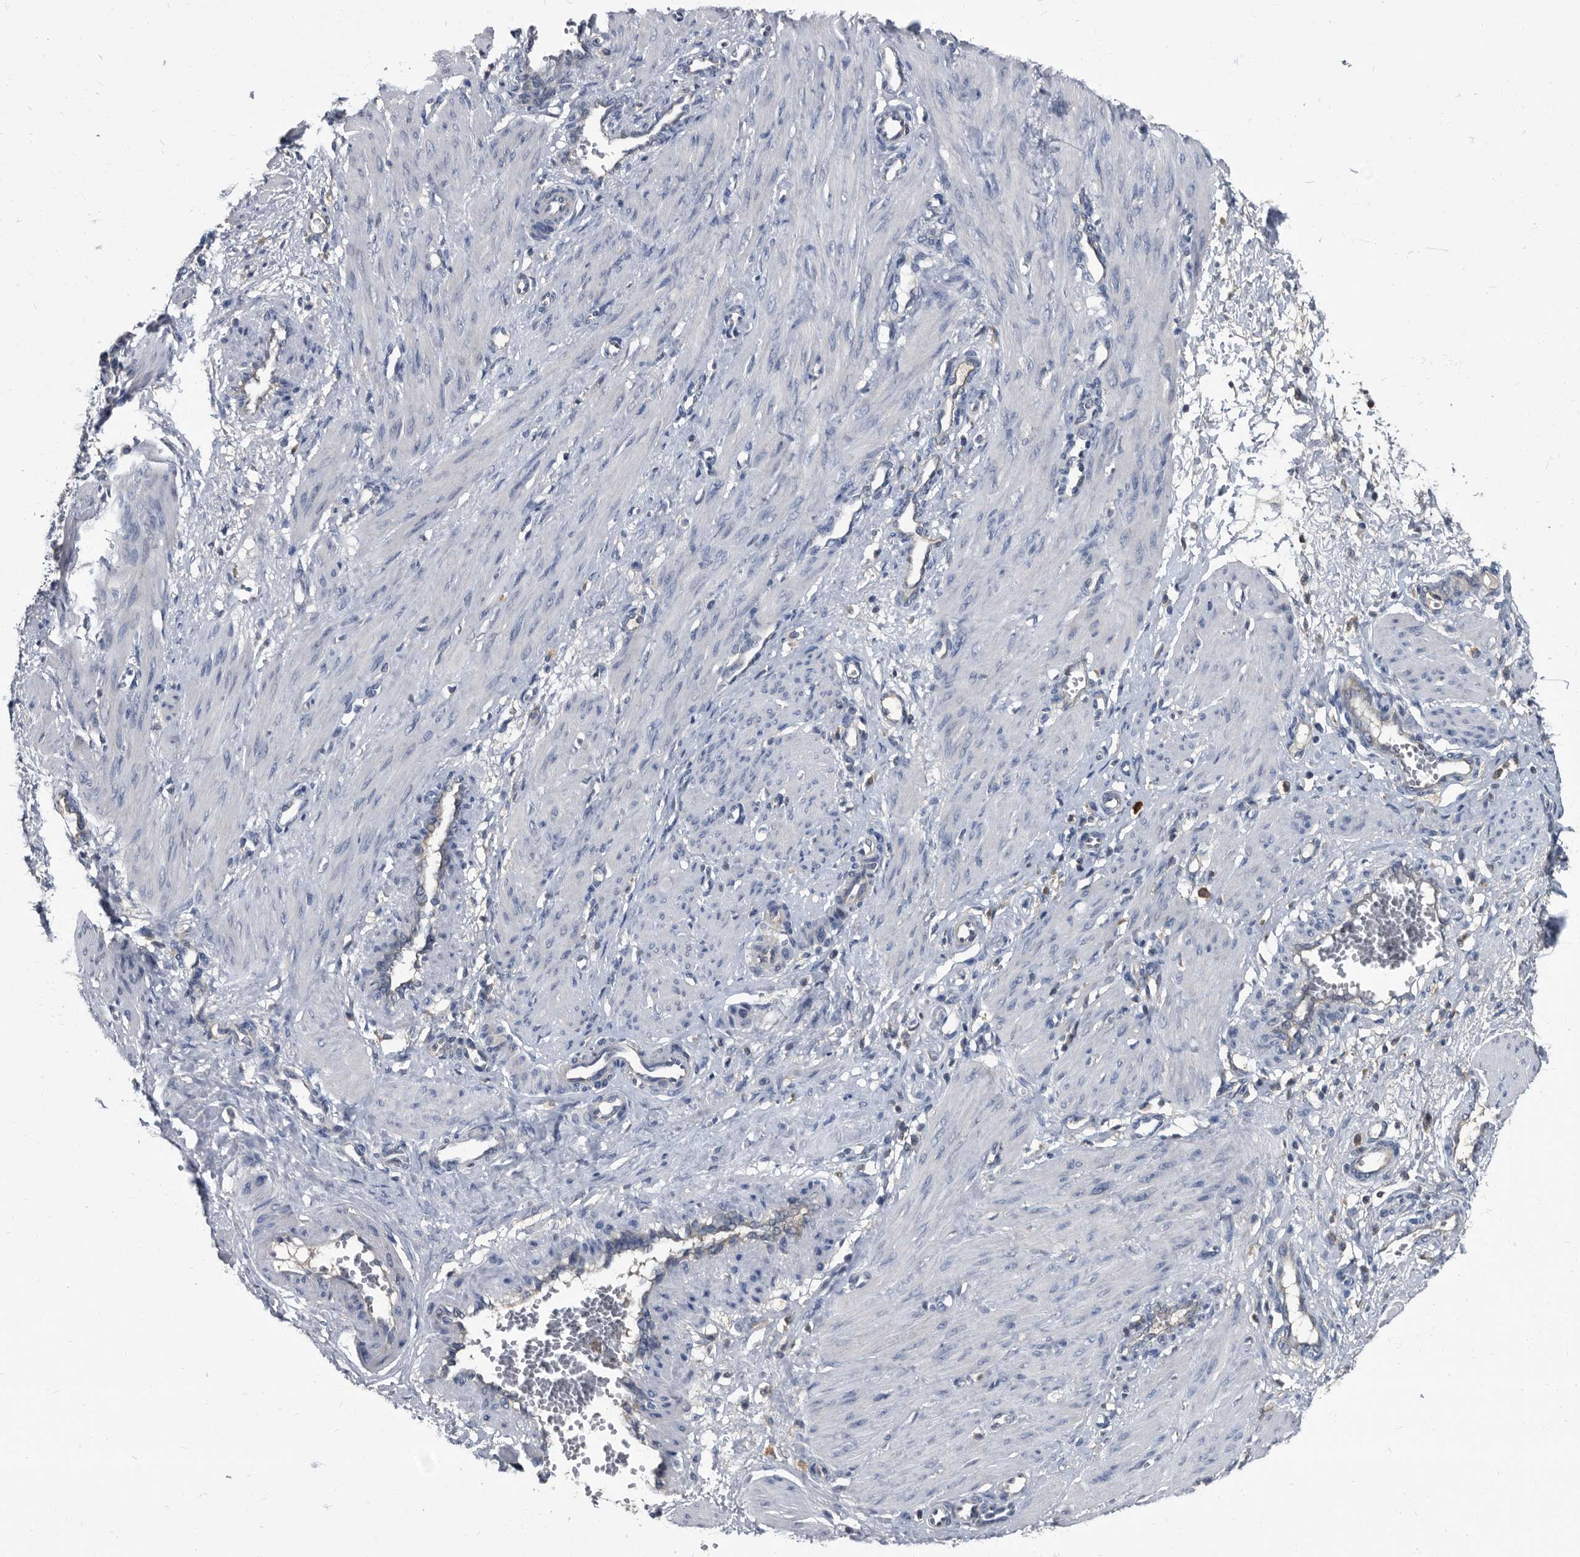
{"staining": {"intensity": "negative", "quantity": "none", "location": "none"}, "tissue": "smooth muscle", "cell_type": "Smooth muscle cells", "image_type": "normal", "snomed": [{"axis": "morphology", "description": "Normal tissue, NOS"}, {"axis": "topography", "description": "Endometrium"}], "caption": "The photomicrograph reveals no significant expression in smooth muscle cells of smooth muscle. Nuclei are stained in blue.", "gene": "CDV3", "patient": {"sex": "female", "age": 33}}